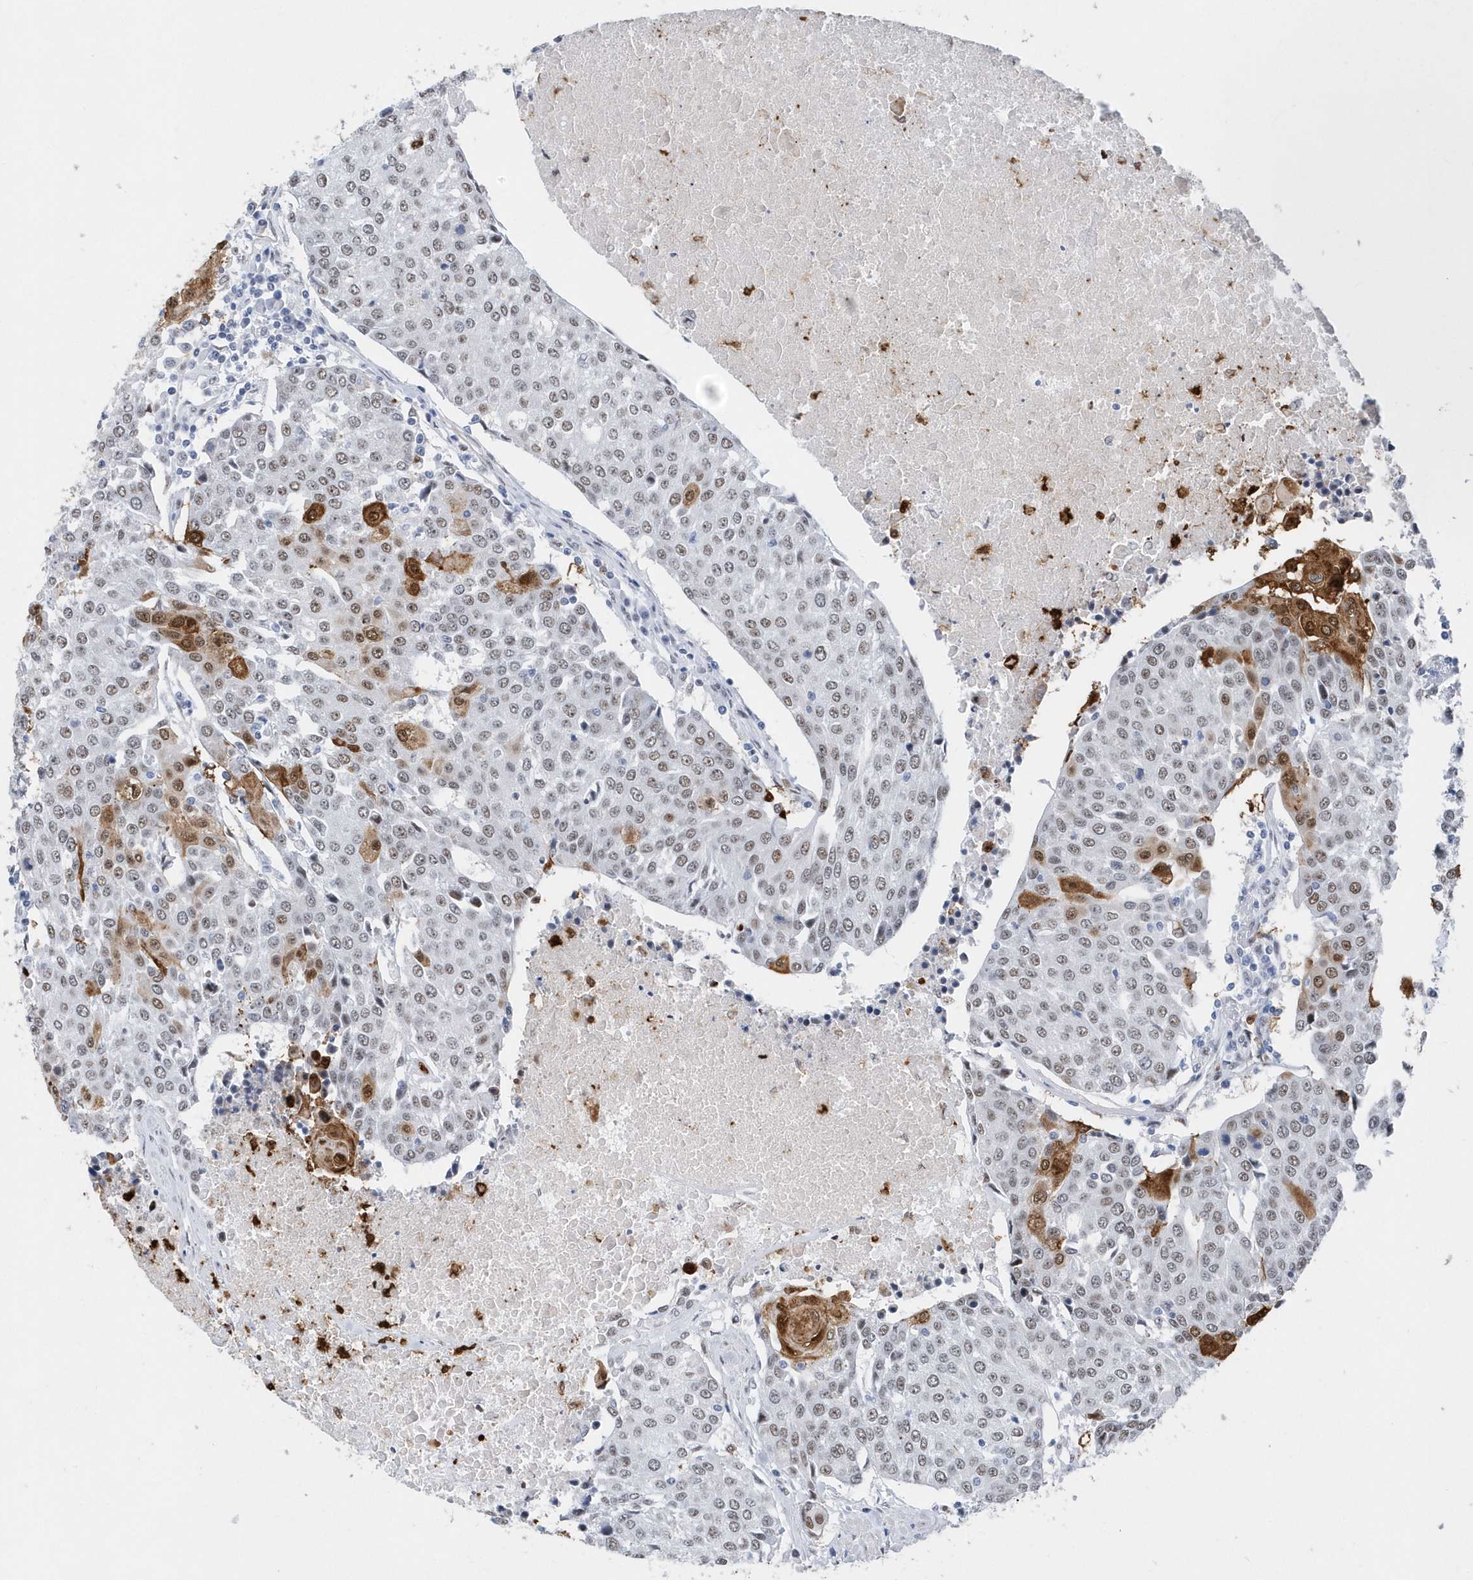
{"staining": {"intensity": "moderate", "quantity": "<25%", "location": "cytoplasmic/membranous,nuclear"}, "tissue": "urothelial cancer", "cell_type": "Tumor cells", "image_type": "cancer", "snomed": [{"axis": "morphology", "description": "Urothelial carcinoma, High grade"}, {"axis": "topography", "description": "Urinary bladder"}], "caption": "DAB immunohistochemical staining of human urothelial carcinoma (high-grade) reveals moderate cytoplasmic/membranous and nuclear protein expression in approximately <25% of tumor cells.", "gene": "RPP30", "patient": {"sex": "female", "age": 85}}